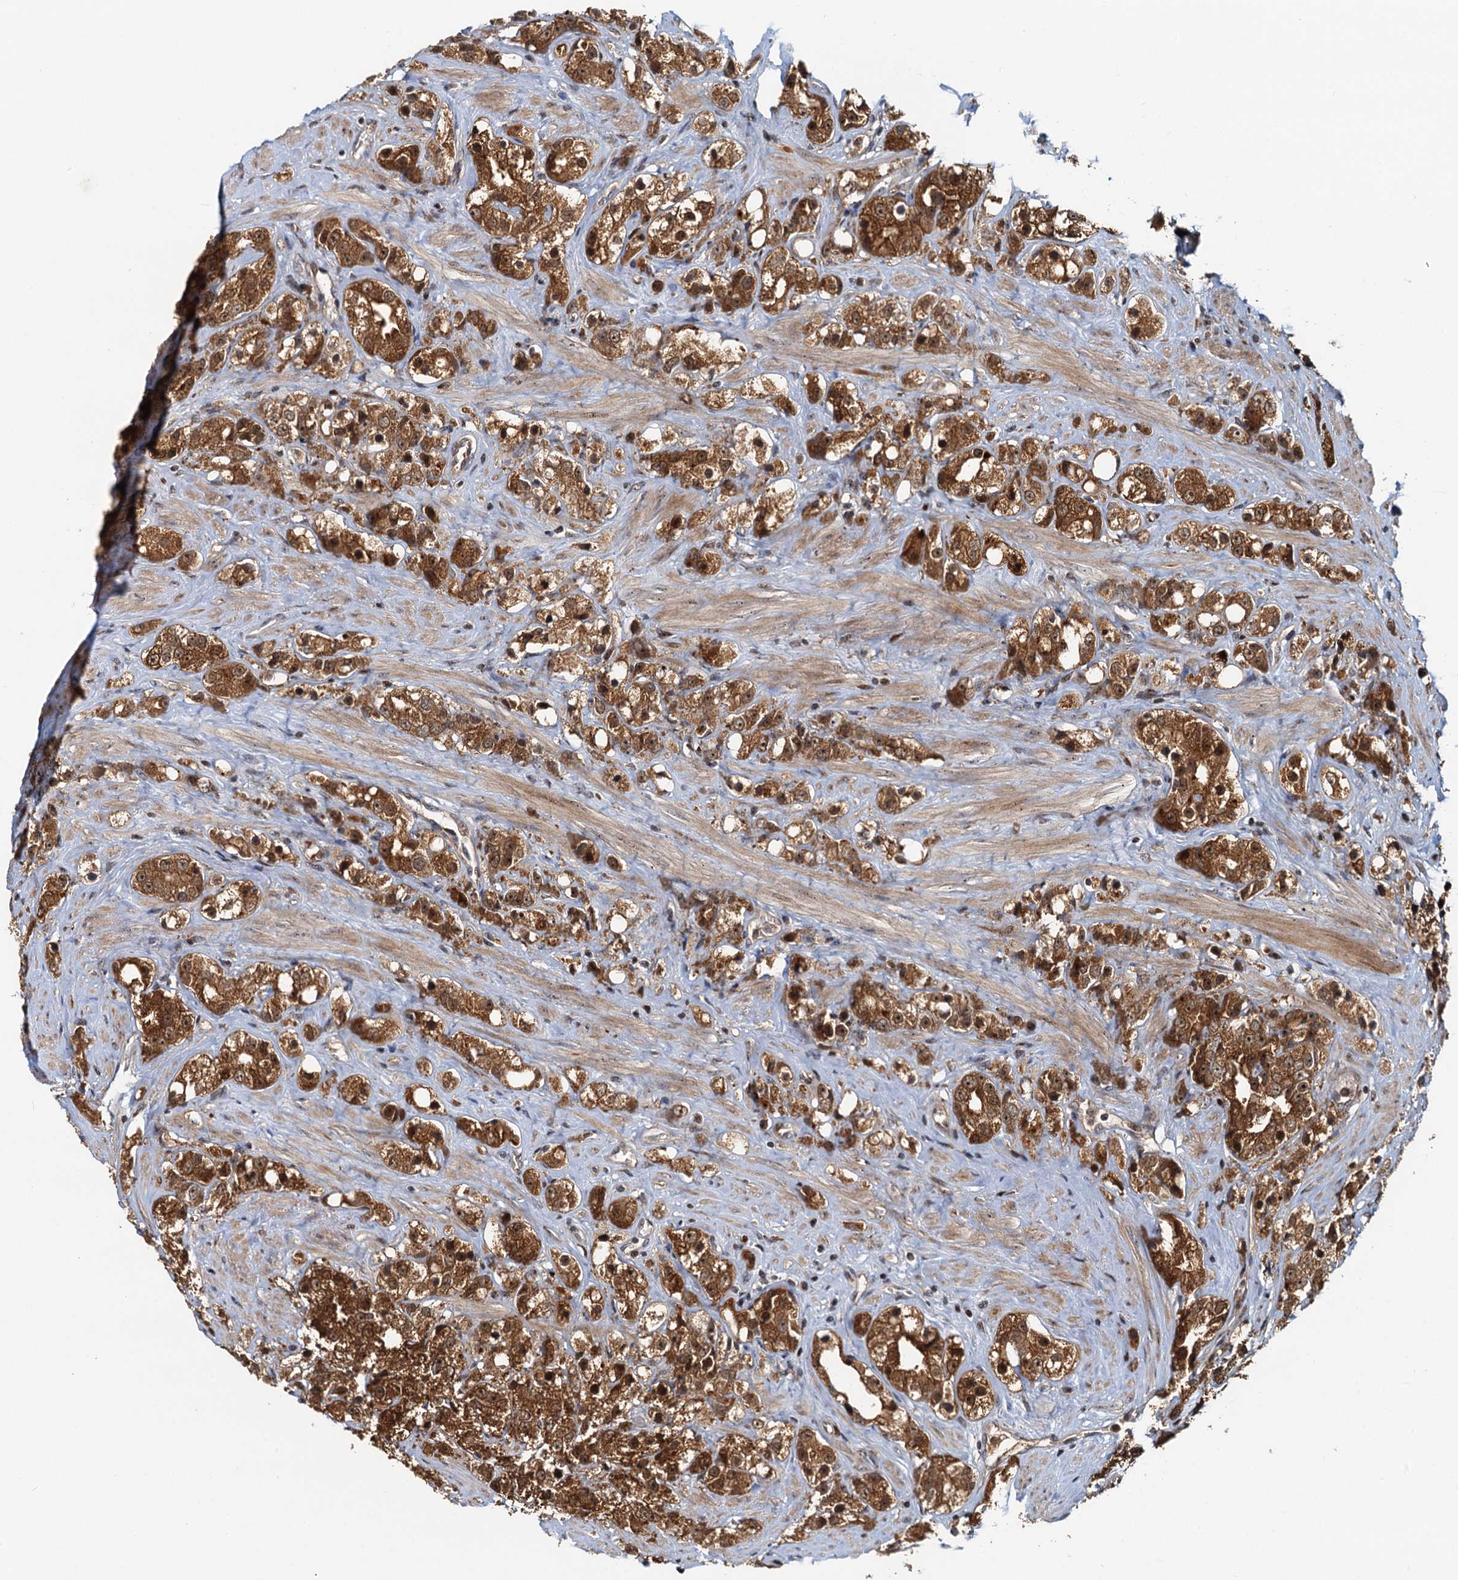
{"staining": {"intensity": "strong", "quantity": ">75%", "location": "cytoplasmic/membranous,nuclear"}, "tissue": "prostate cancer", "cell_type": "Tumor cells", "image_type": "cancer", "snomed": [{"axis": "morphology", "description": "Adenocarcinoma, NOS"}, {"axis": "topography", "description": "Prostate"}], "caption": "An image of adenocarcinoma (prostate) stained for a protein displays strong cytoplasmic/membranous and nuclear brown staining in tumor cells.", "gene": "TOLLIP", "patient": {"sex": "male", "age": 79}}